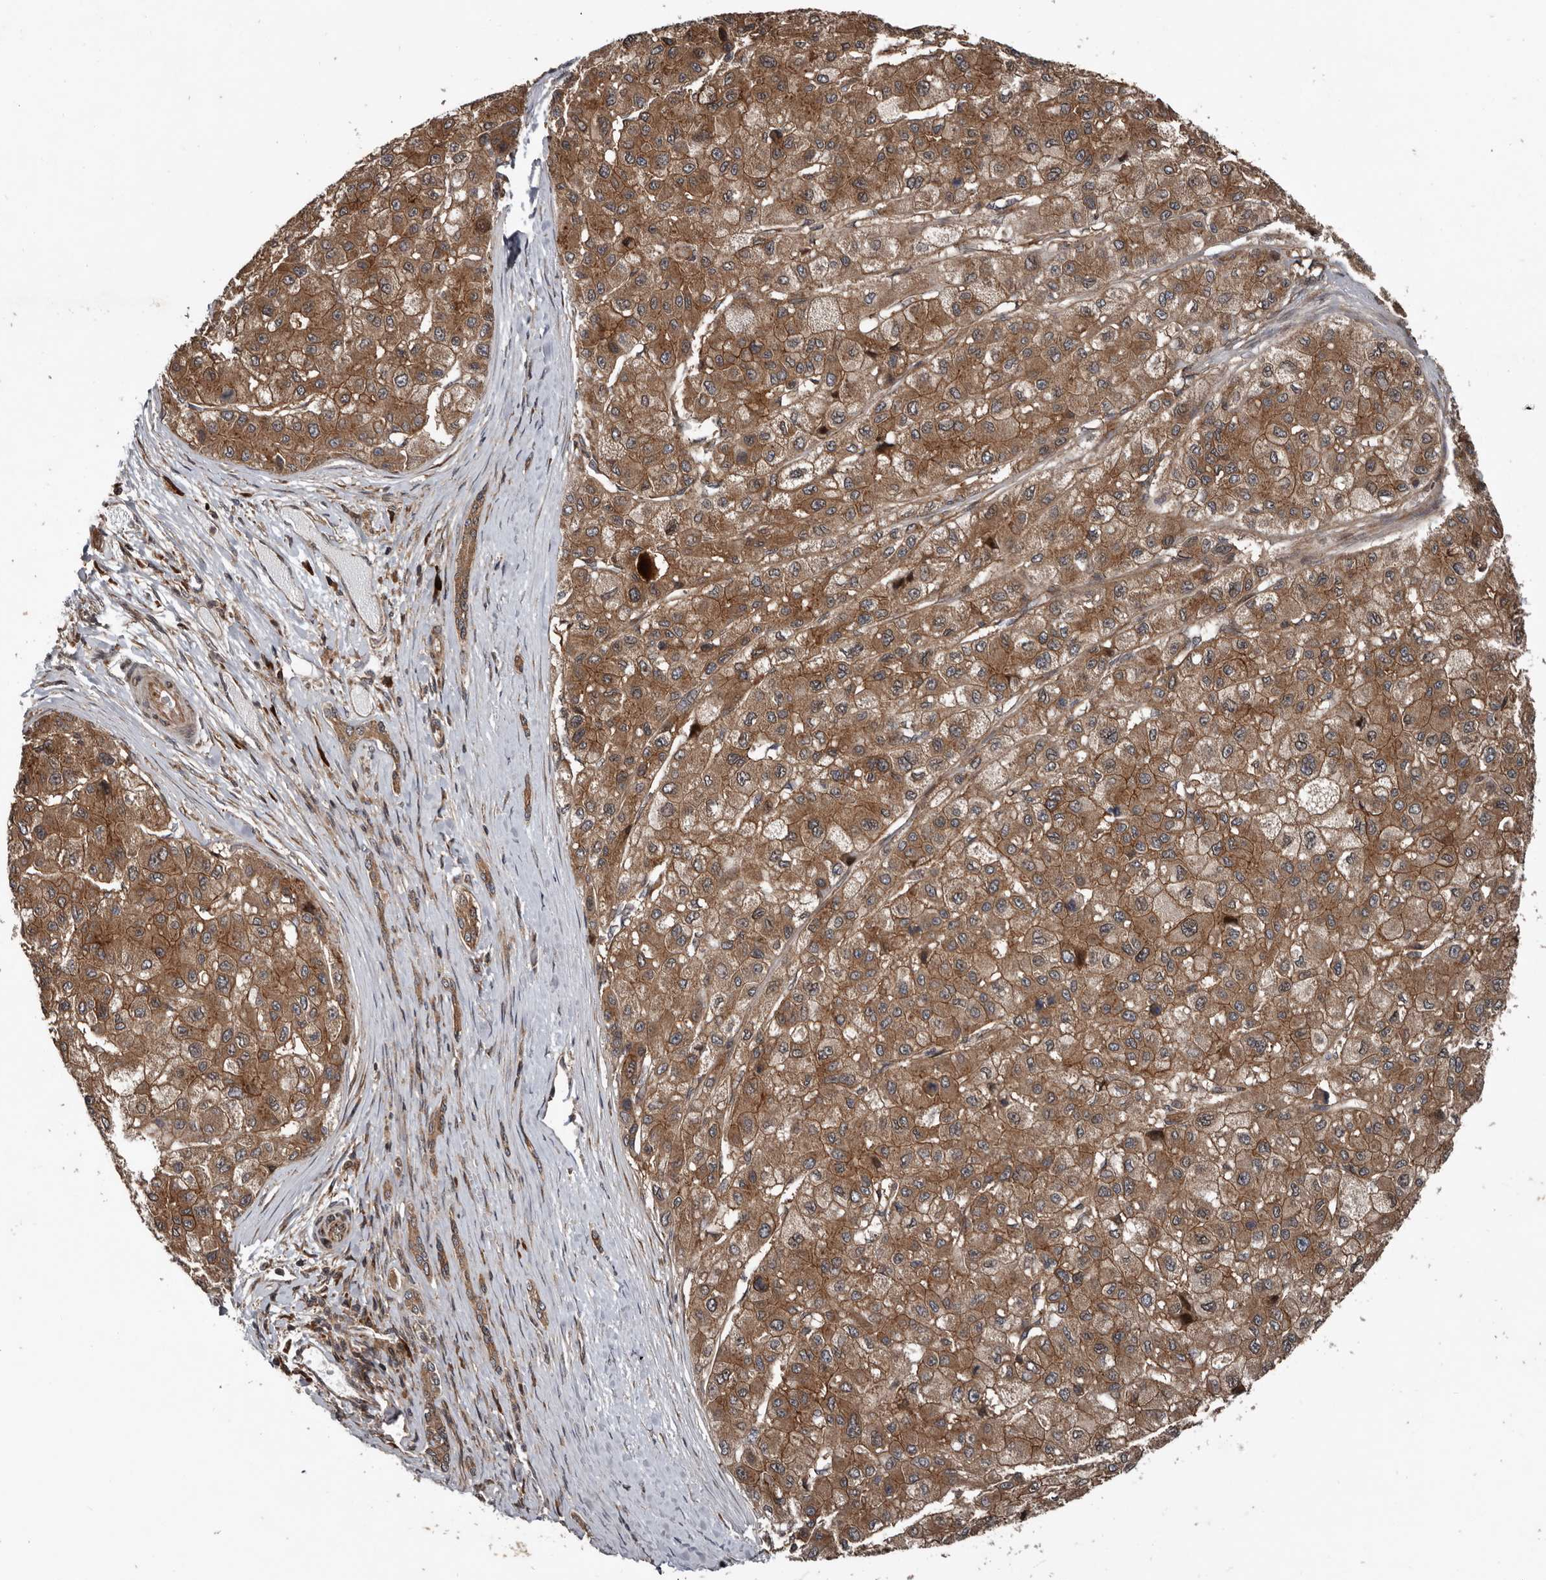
{"staining": {"intensity": "moderate", "quantity": ">75%", "location": "cytoplasmic/membranous"}, "tissue": "liver cancer", "cell_type": "Tumor cells", "image_type": "cancer", "snomed": [{"axis": "morphology", "description": "Carcinoma, Hepatocellular, NOS"}, {"axis": "topography", "description": "Liver"}], "caption": "Immunohistochemical staining of human liver cancer (hepatocellular carcinoma) demonstrates moderate cytoplasmic/membranous protein positivity in approximately >75% of tumor cells.", "gene": "CCDC190", "patient": {"sex": "male", "age": 80}}